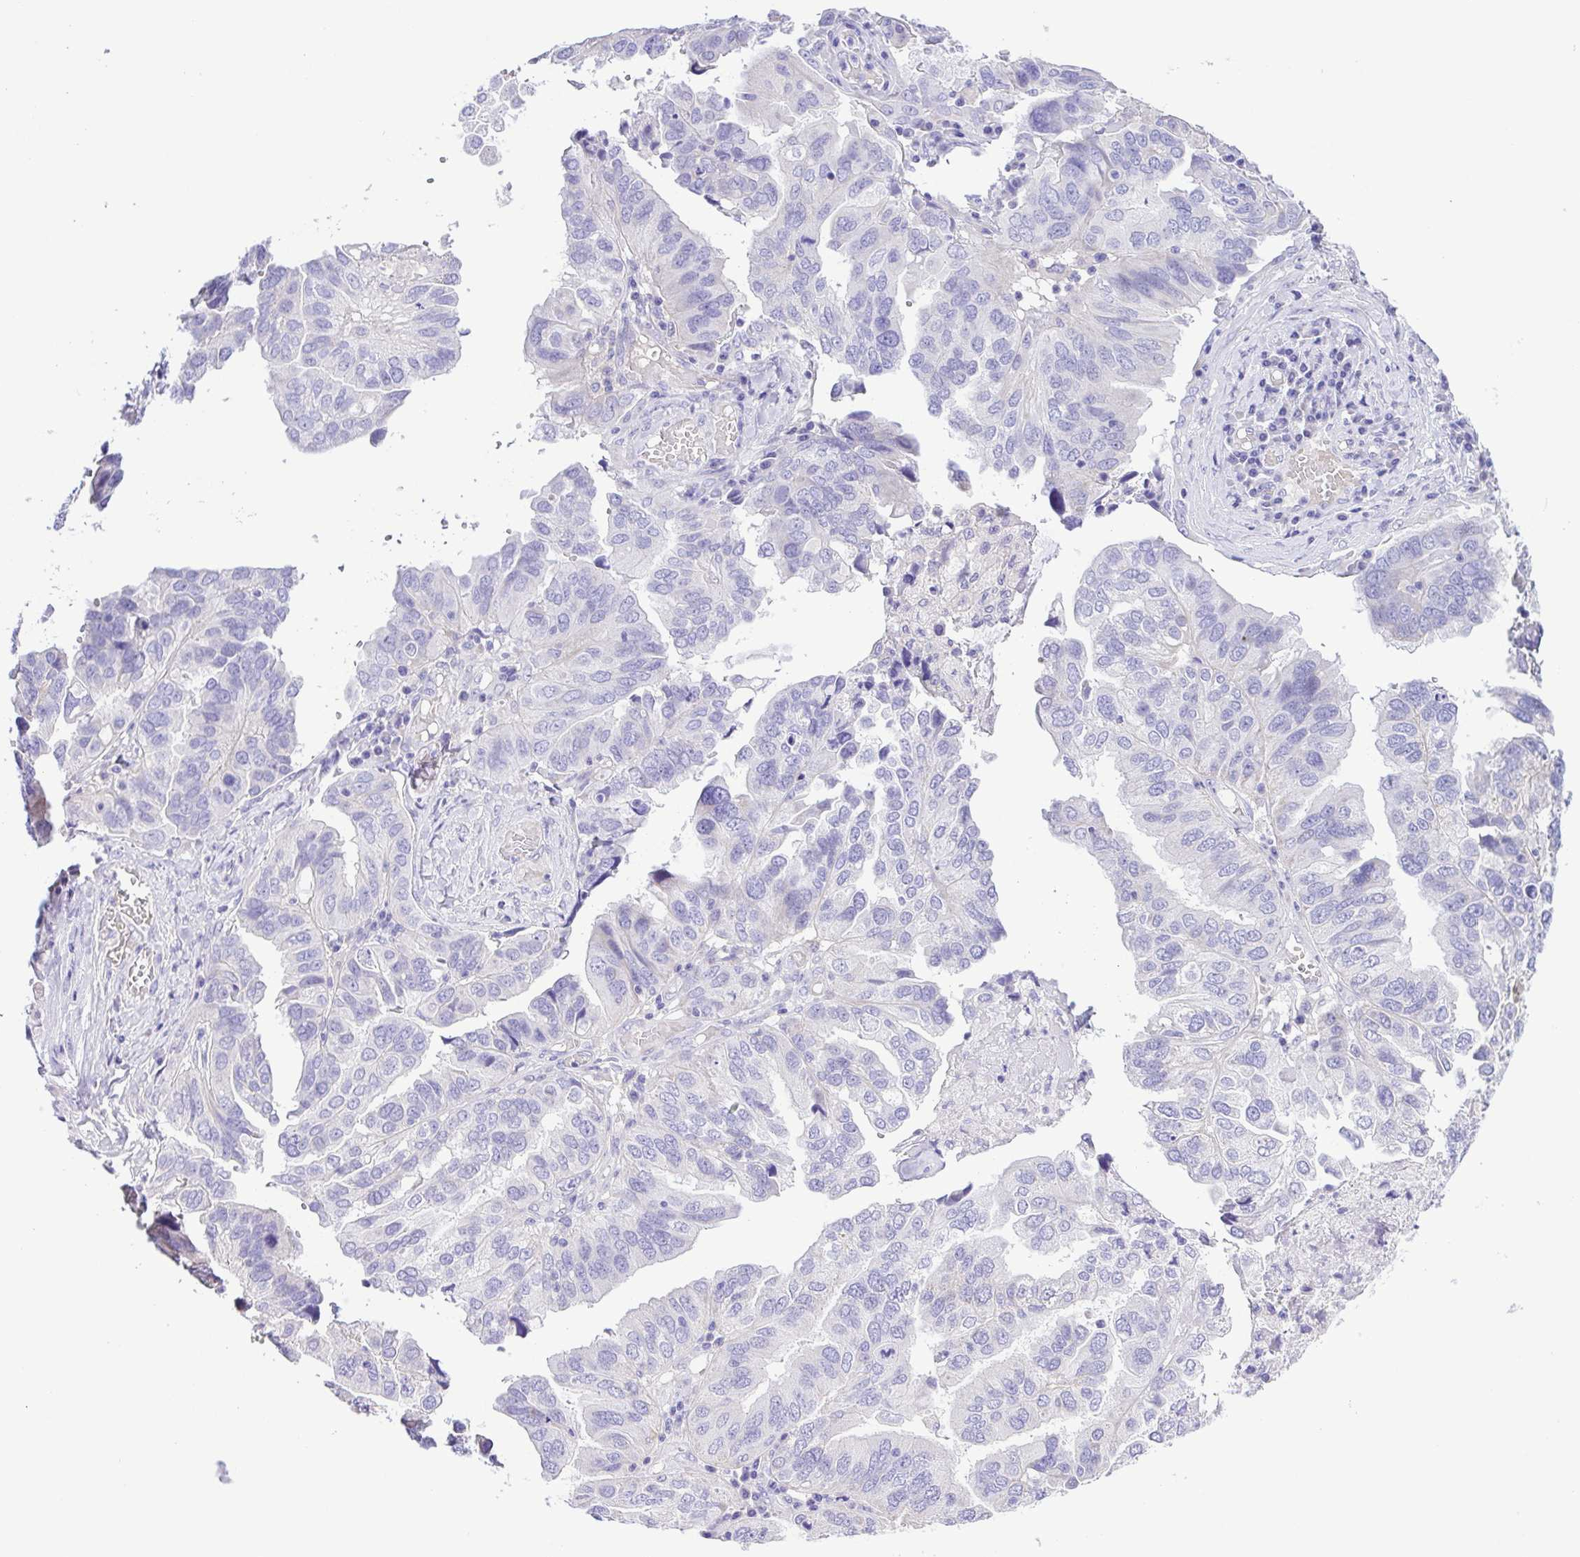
{"staining": {"intensity": "negative", "quantity": "none", "location": "none"}, "tissue": "ovarian cancer", "cell_type": "Tumor cells", "image_type": "cancer", "snomed": [{"axis": "morphology", "description": "Cystadenocarcinoma, serous, NOS"}, {"axis": "topography", "description": "Ovary"}], "caption": "Ovarian serous cystadenocarcinoma was stained to show a protein in brown. There is no significant expression in tumor cells. (DAB IHC with hematoxylin counter stain).", "gene": "CD72", "patient": {"sex": "female", "age": 79}}